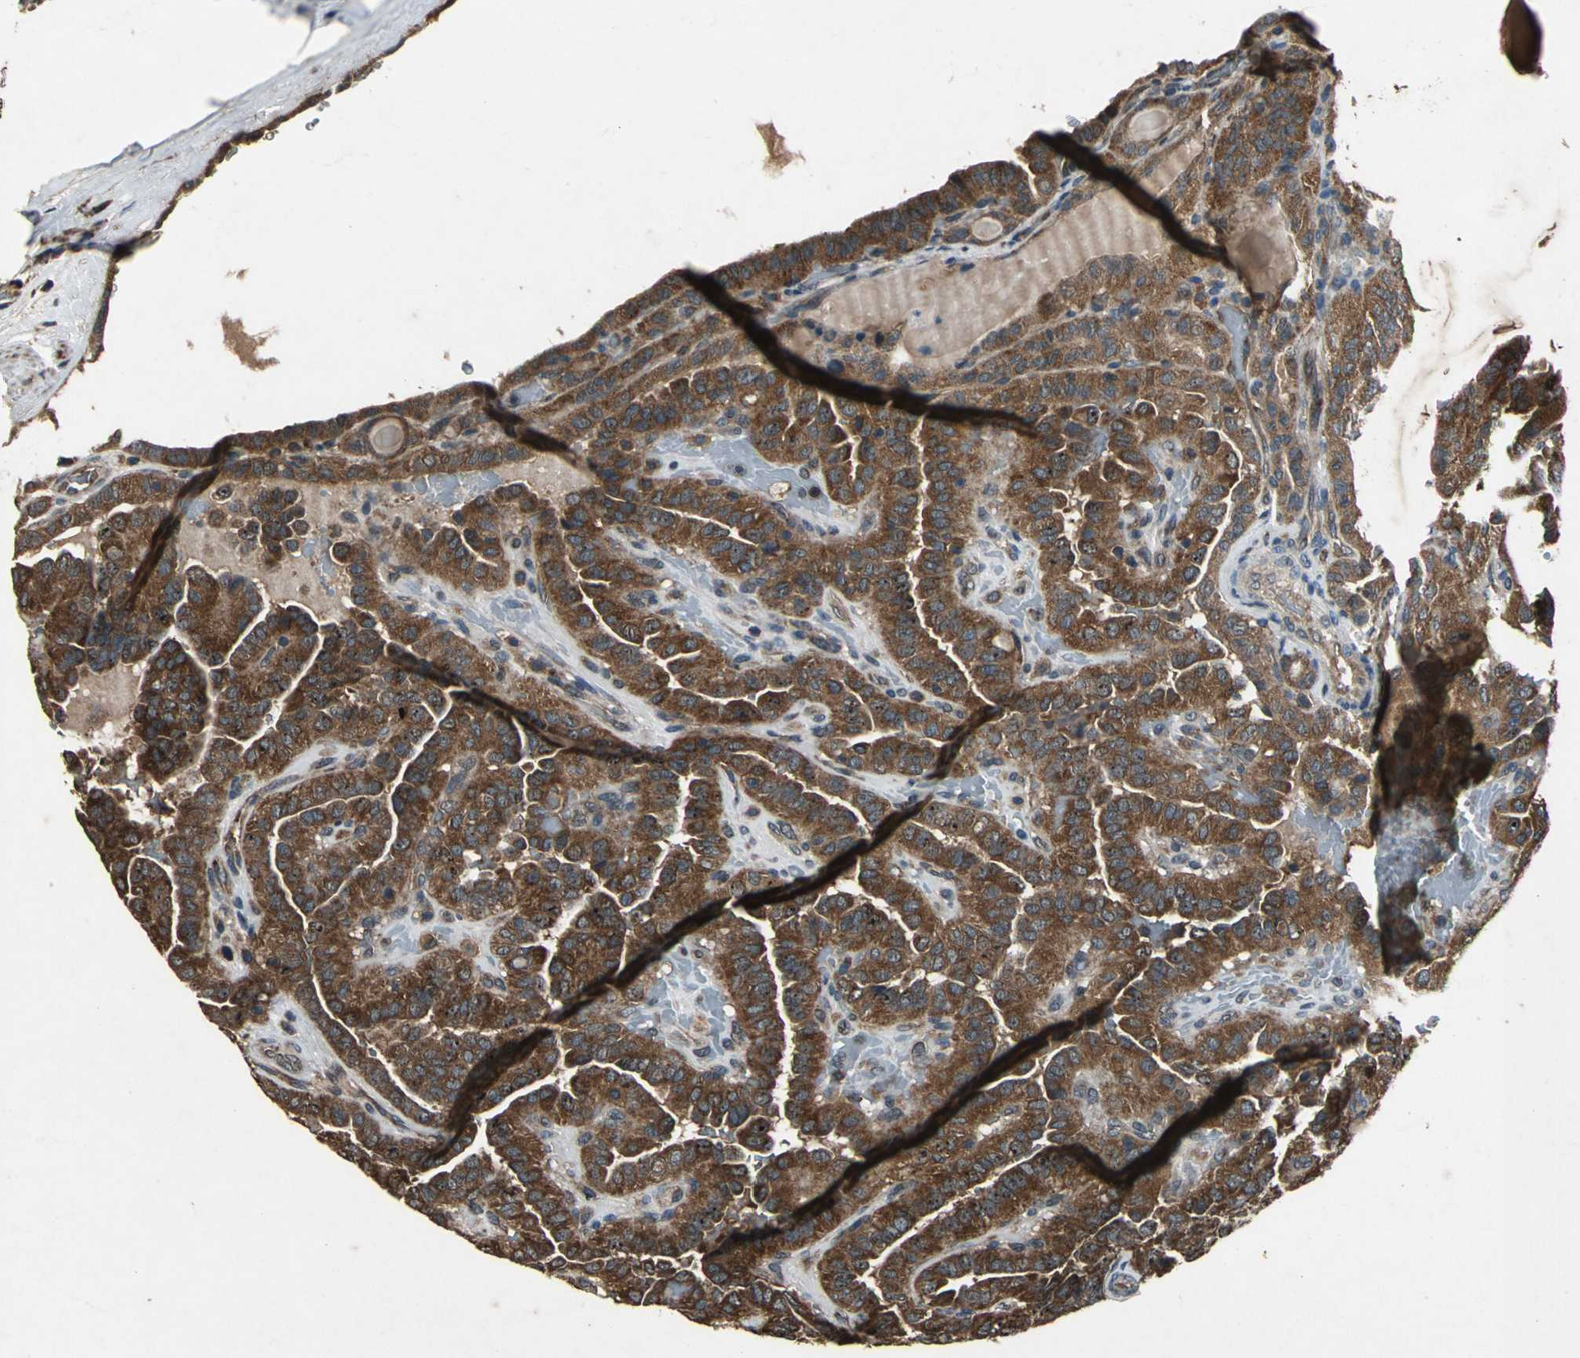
{"staining": {"intensity": "strong", "quantity": ">75%", "location": "cytoplasmic/membranous"}, "tissue": "thyroid cancer", "cell_type": "Tumor cells", "image_type": "cancer", "snomed": [{"axis": "morphology", "description": "Papillary adenocarcinoma, NOS"}, {"axis": "topography", "description": "Thyroid gland"}], "caption": "Thyroid cancer stained with immunohistochemistry (IHC) shows strong cytoplasmic/membranous staining in about >75% of tumor cells.", "gene": "ZNF608", "patient": {"sex": "male", "age": 77}}